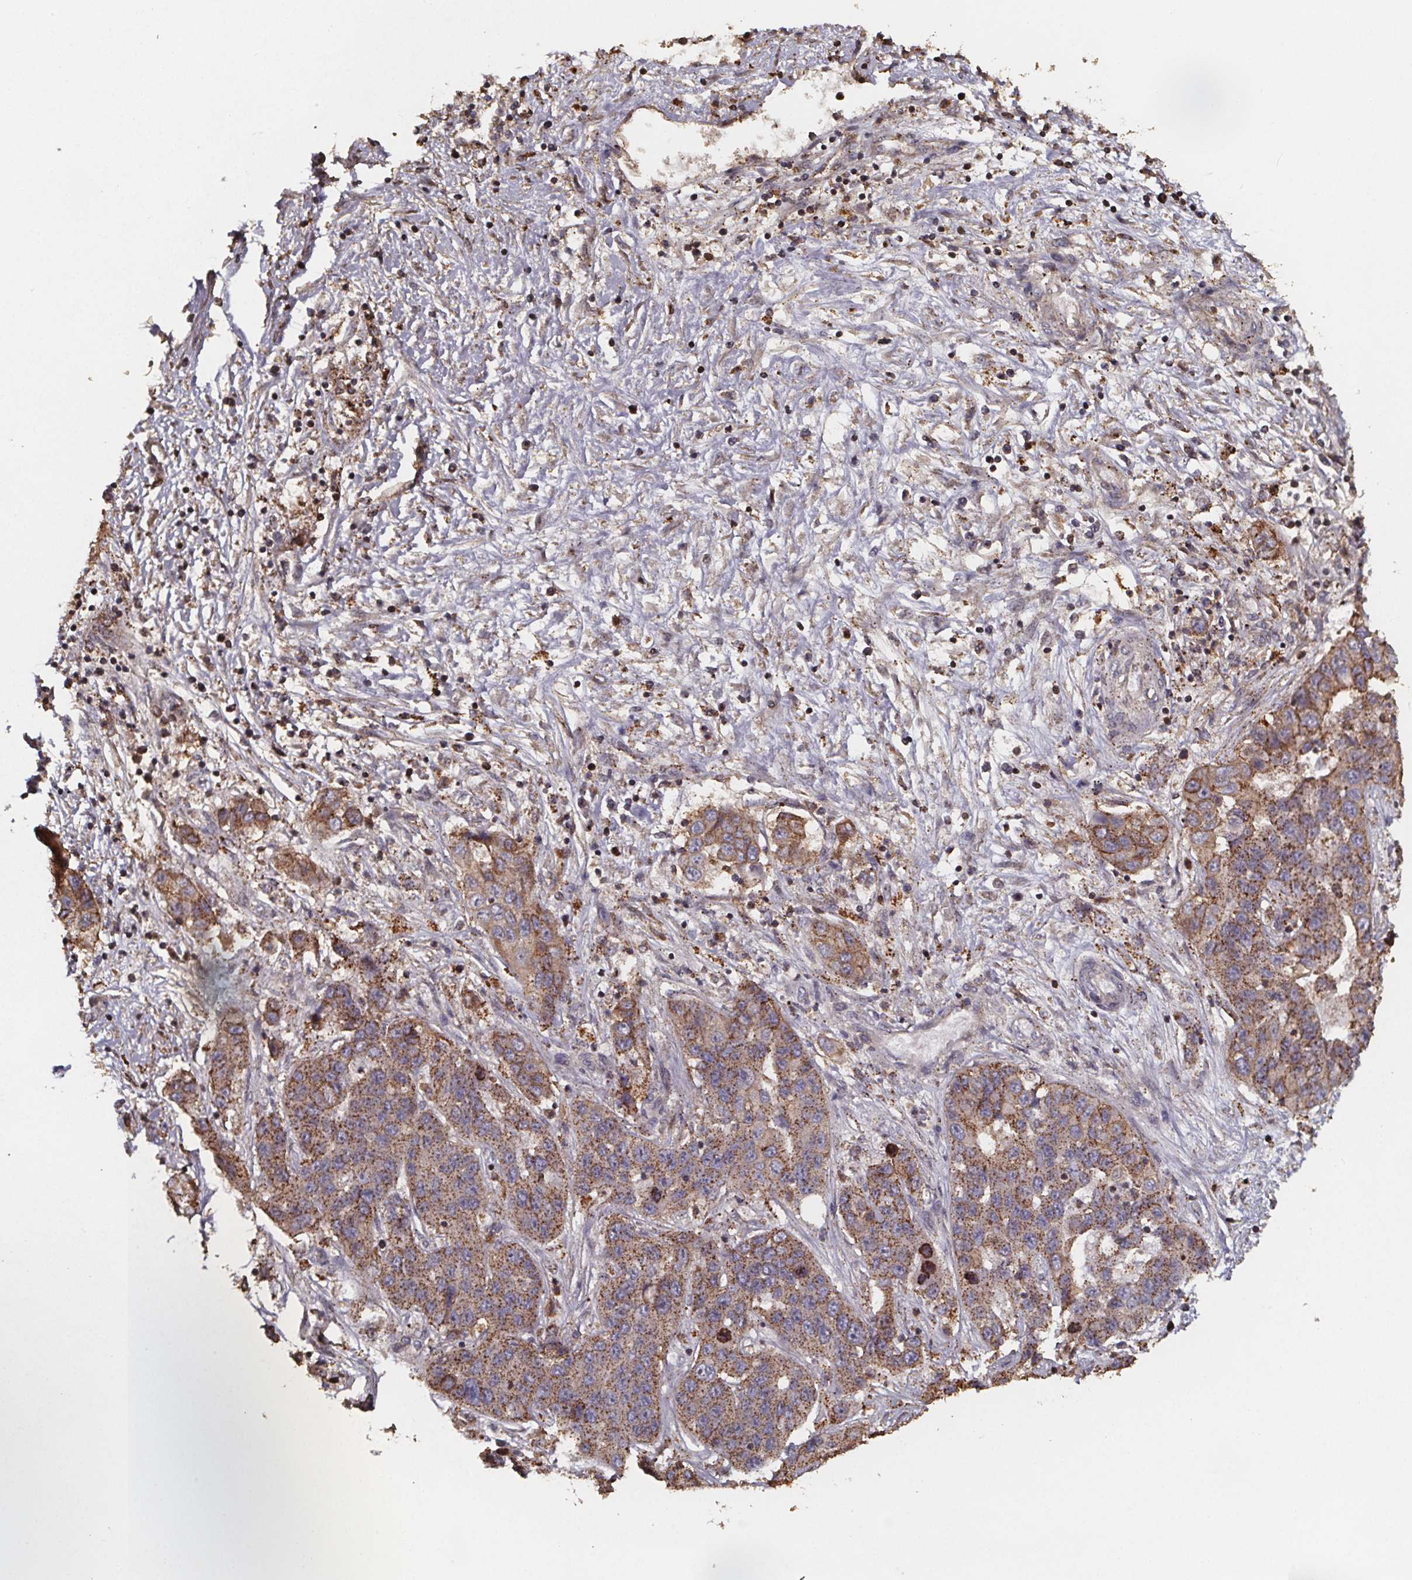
{"staining": {"intensity": "moderate", "quantity": ">75%", "location": "cytoplasmic/membranous"}, "tissue": "liver cancer", "cell_type": "Tumor cells", "image_type": "cancer", "snomed": [{"axis": "morphology", "description": "Cholangiocarcinoma"}, {"axis": "topography", "description": "Liver"}], "caption": "Human cholangiocarcinoma (liver) stained with a brown dye exhibits moderate cytoplasmic/membranous positive expression in approximately >75% of tumor cells.", "gene": "ZNF879", "patient": {"sex": "female", "age": 52}}